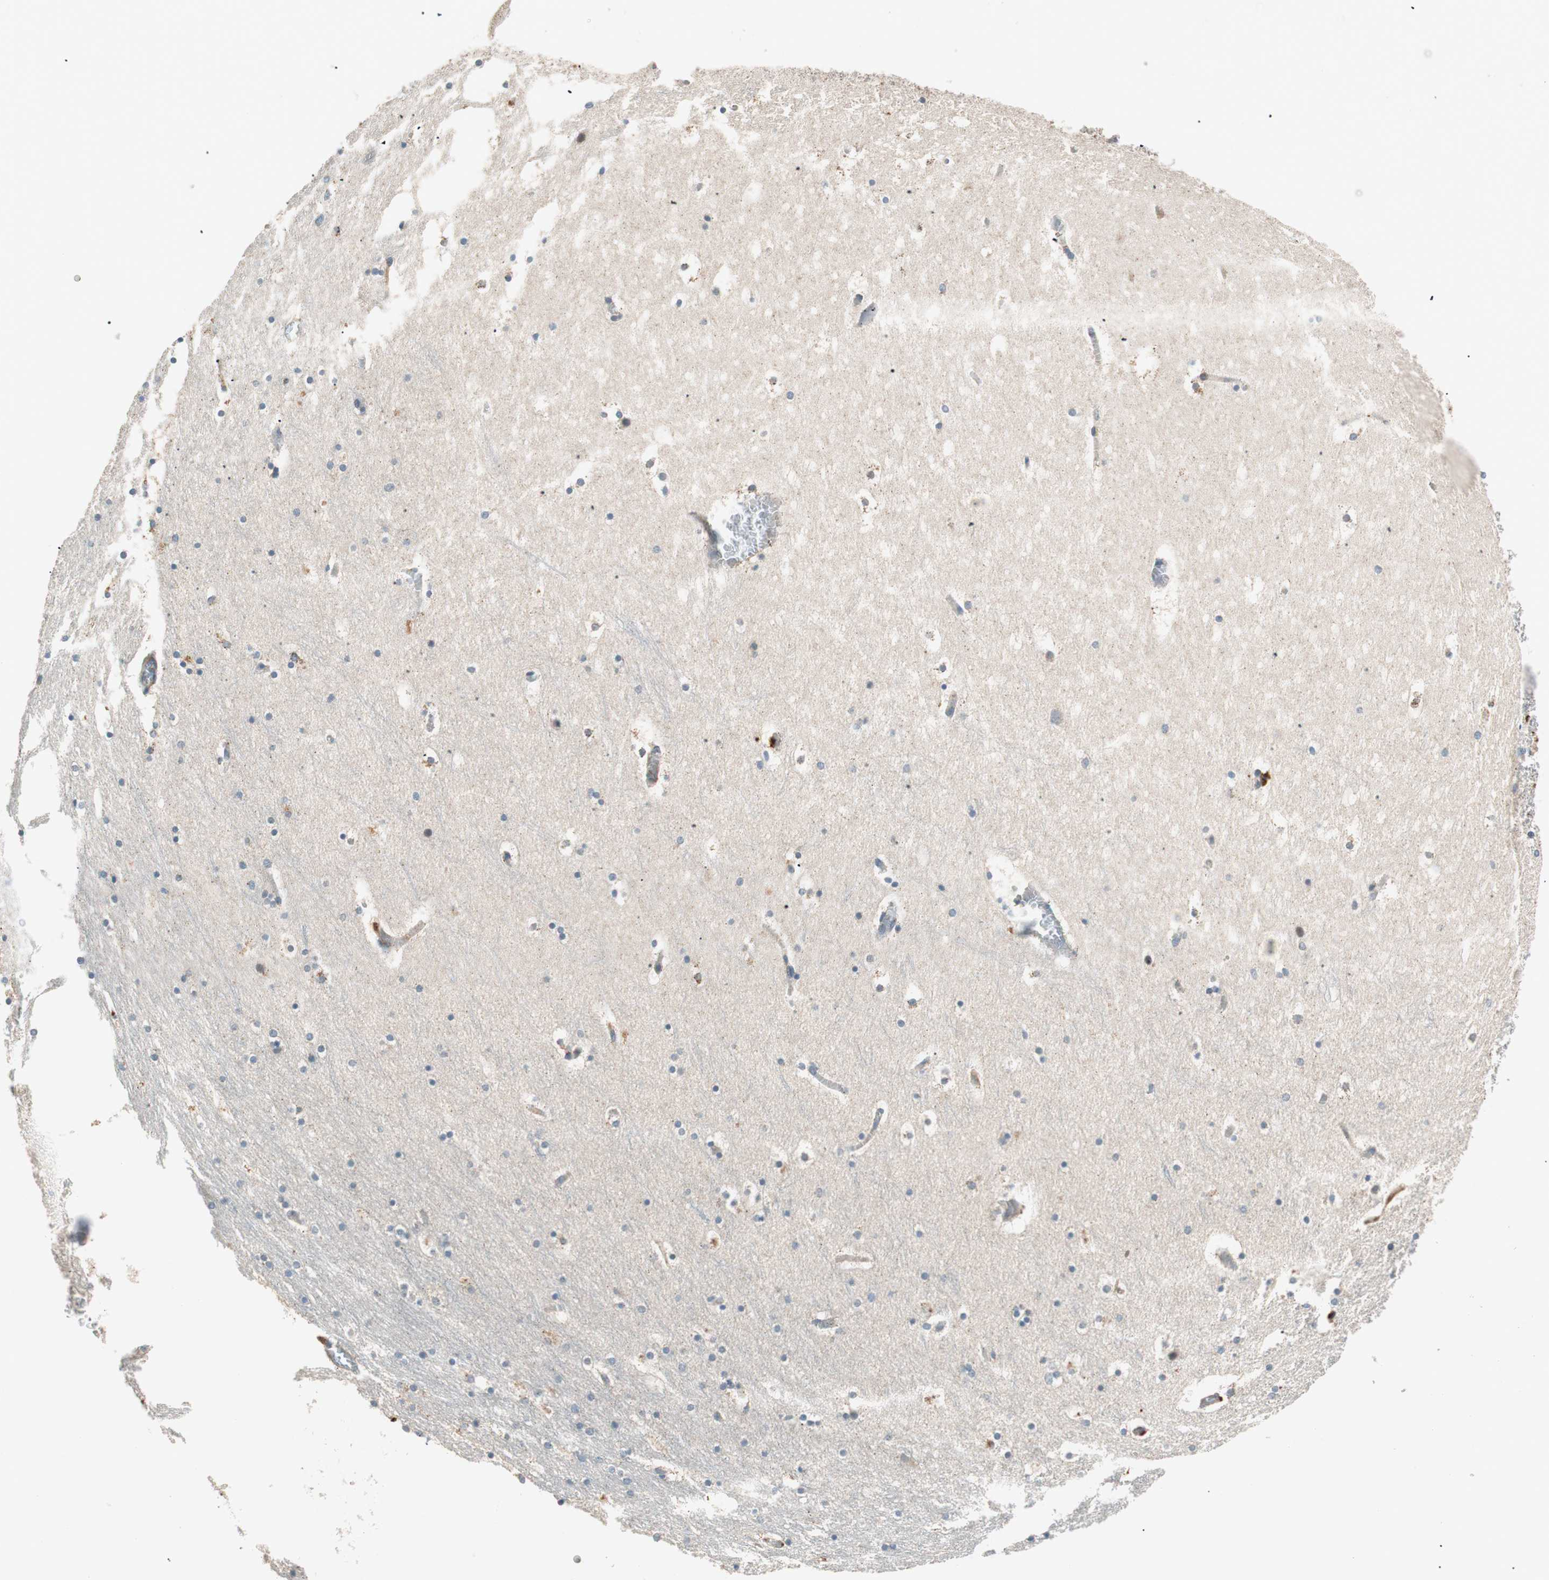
{"staining": {"intensity": "moderate", "quantity": "25%-75%", "location": "cytoplasmic/membranous"}, "tissue": "hippocampus", "cell_type": "Glial cells", "image_type": "normal", "snomed": [{"axis": "morphology", "description": "Normal tissue, NOS"}, {"axis": "topography", "description": "Hippocampus"}], "caption": "Immunohistochemistry histopathology image of unremarkable hippocampus: human hippocampus stained using immunohistochemistry (IHC) reveals medium levels of moderate protein expression localized specifically in the cytoplasmic/membranous of glial cells, appearing as a cytoplasmic/membranous brown color.", "gene": "HPN", "patient": {"sex": "male", "age": 45}}